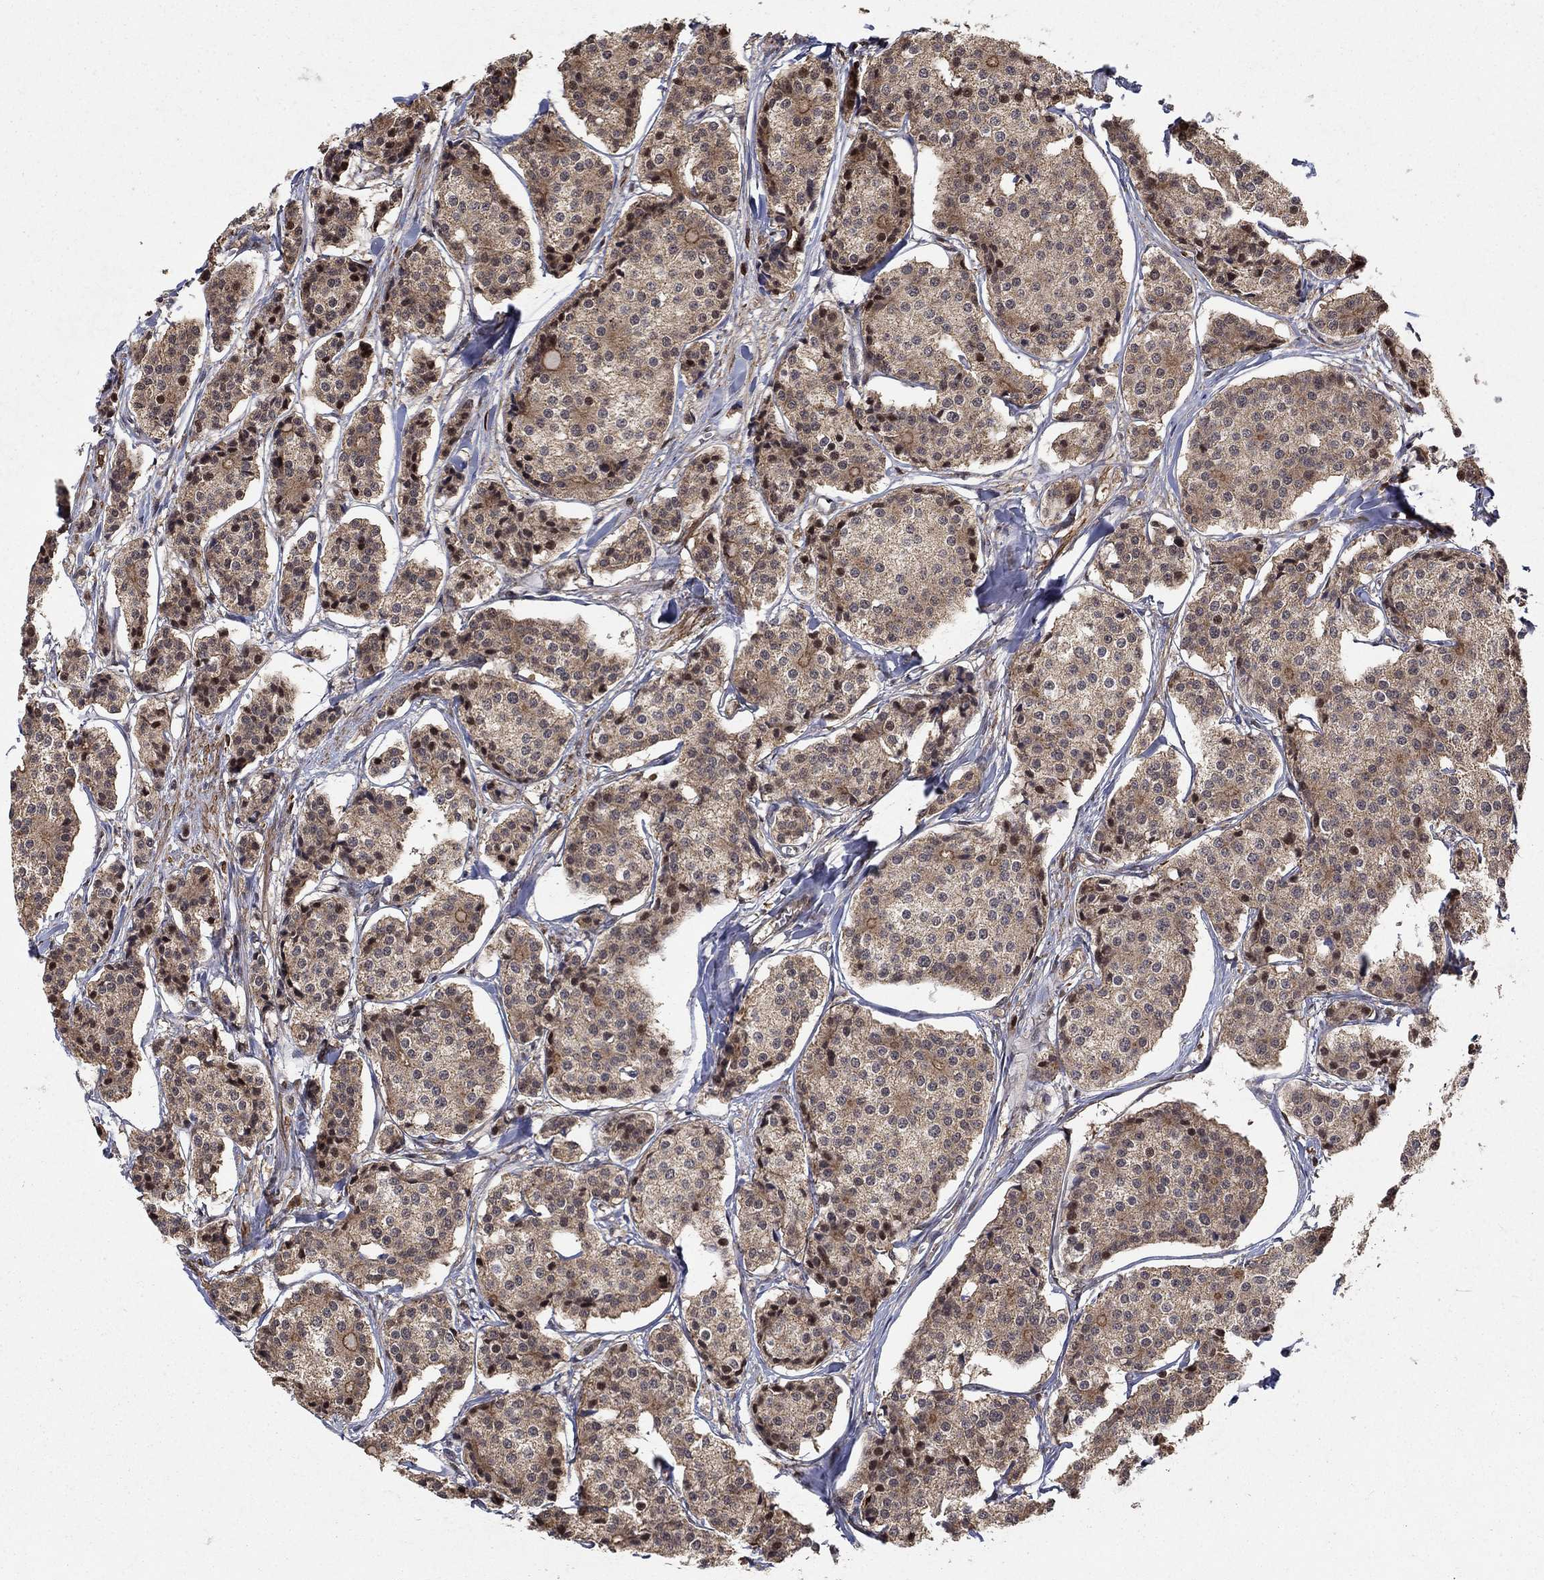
{"staining": {"intensity": "moderate", "quantity": "<25%", "location": "cytoplasmic/membranous,nuclear"}, "tissue": "carcinoid", "cell_type": "Tumor cells", "image_type": "cancer", "snomed": [{"axis": "morphology", "description": "Carcinoid, malignant, NOS"}, {"axis": "topography", "description": "Small intestine"}], "caption": "Carcinoid (malignant) stained with a brown dye exhibits moderate cytoplasmic/membranous and nuclear positive expression in approximately <25% of tumor cells.", "gene": "CCDC66", "patient": {"sex": "female", "age": 65}}